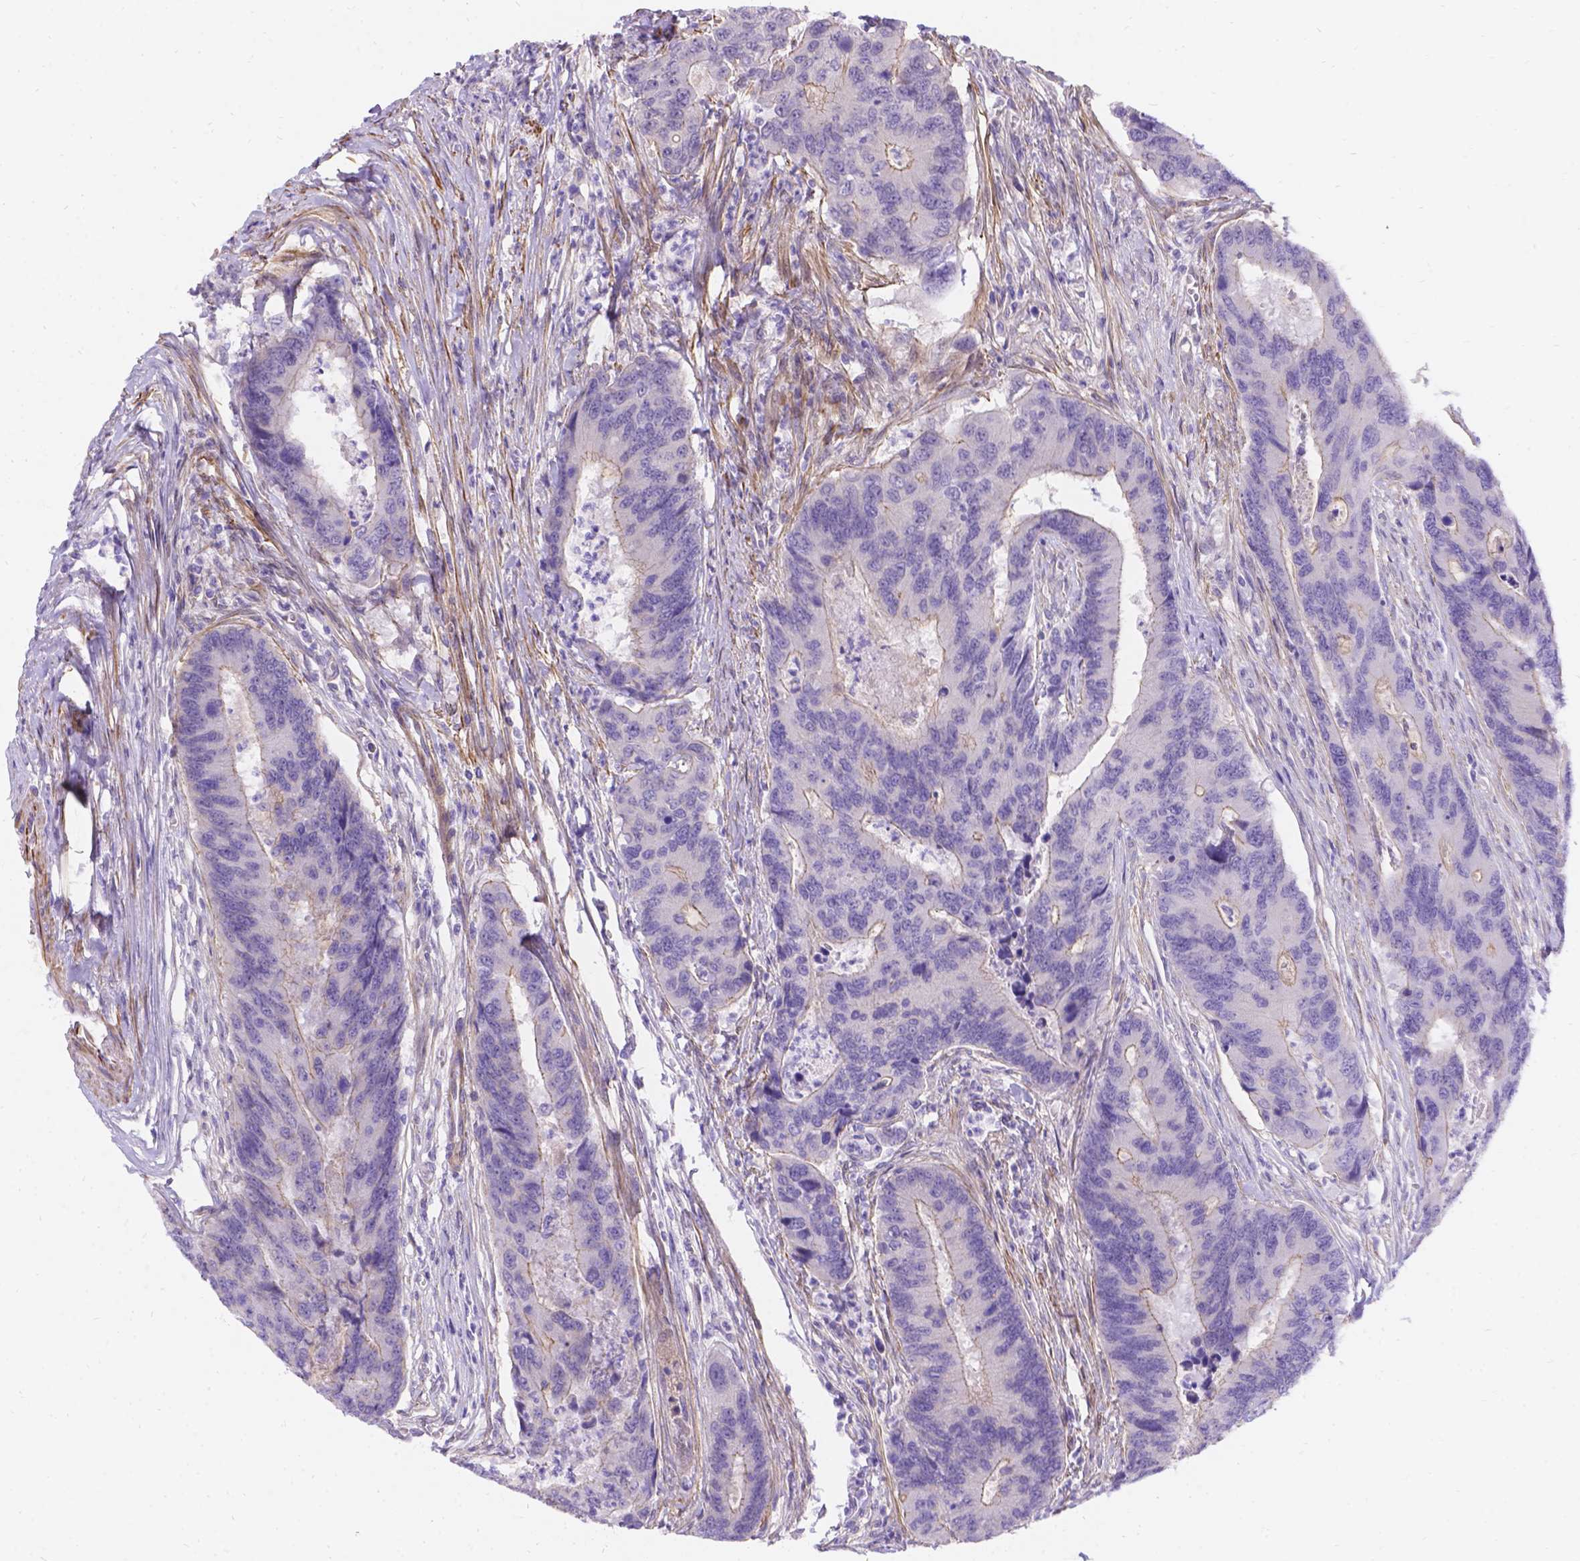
{"staining": {"intensity": "weak", "quantity": "<25%", "location": "cytoplasmic/membranous"}, "tissue": "colorectal cancer", "cell_type": "Tumor cells", "image_type": "cancer", "snomed": [{"axis": "morphology", "description": "Adenocarcinoma, NOS"}, {"axis": "topography", "description": "Colon"}], "caption": "A high-resolution photomicrograph shows immunohistochemistry staining of adenocarcinoma (colorectal), which reveals no significant staining in tumor cells.", "gene": "PALS1", "patient": {"sex": "female", "age": 67}}